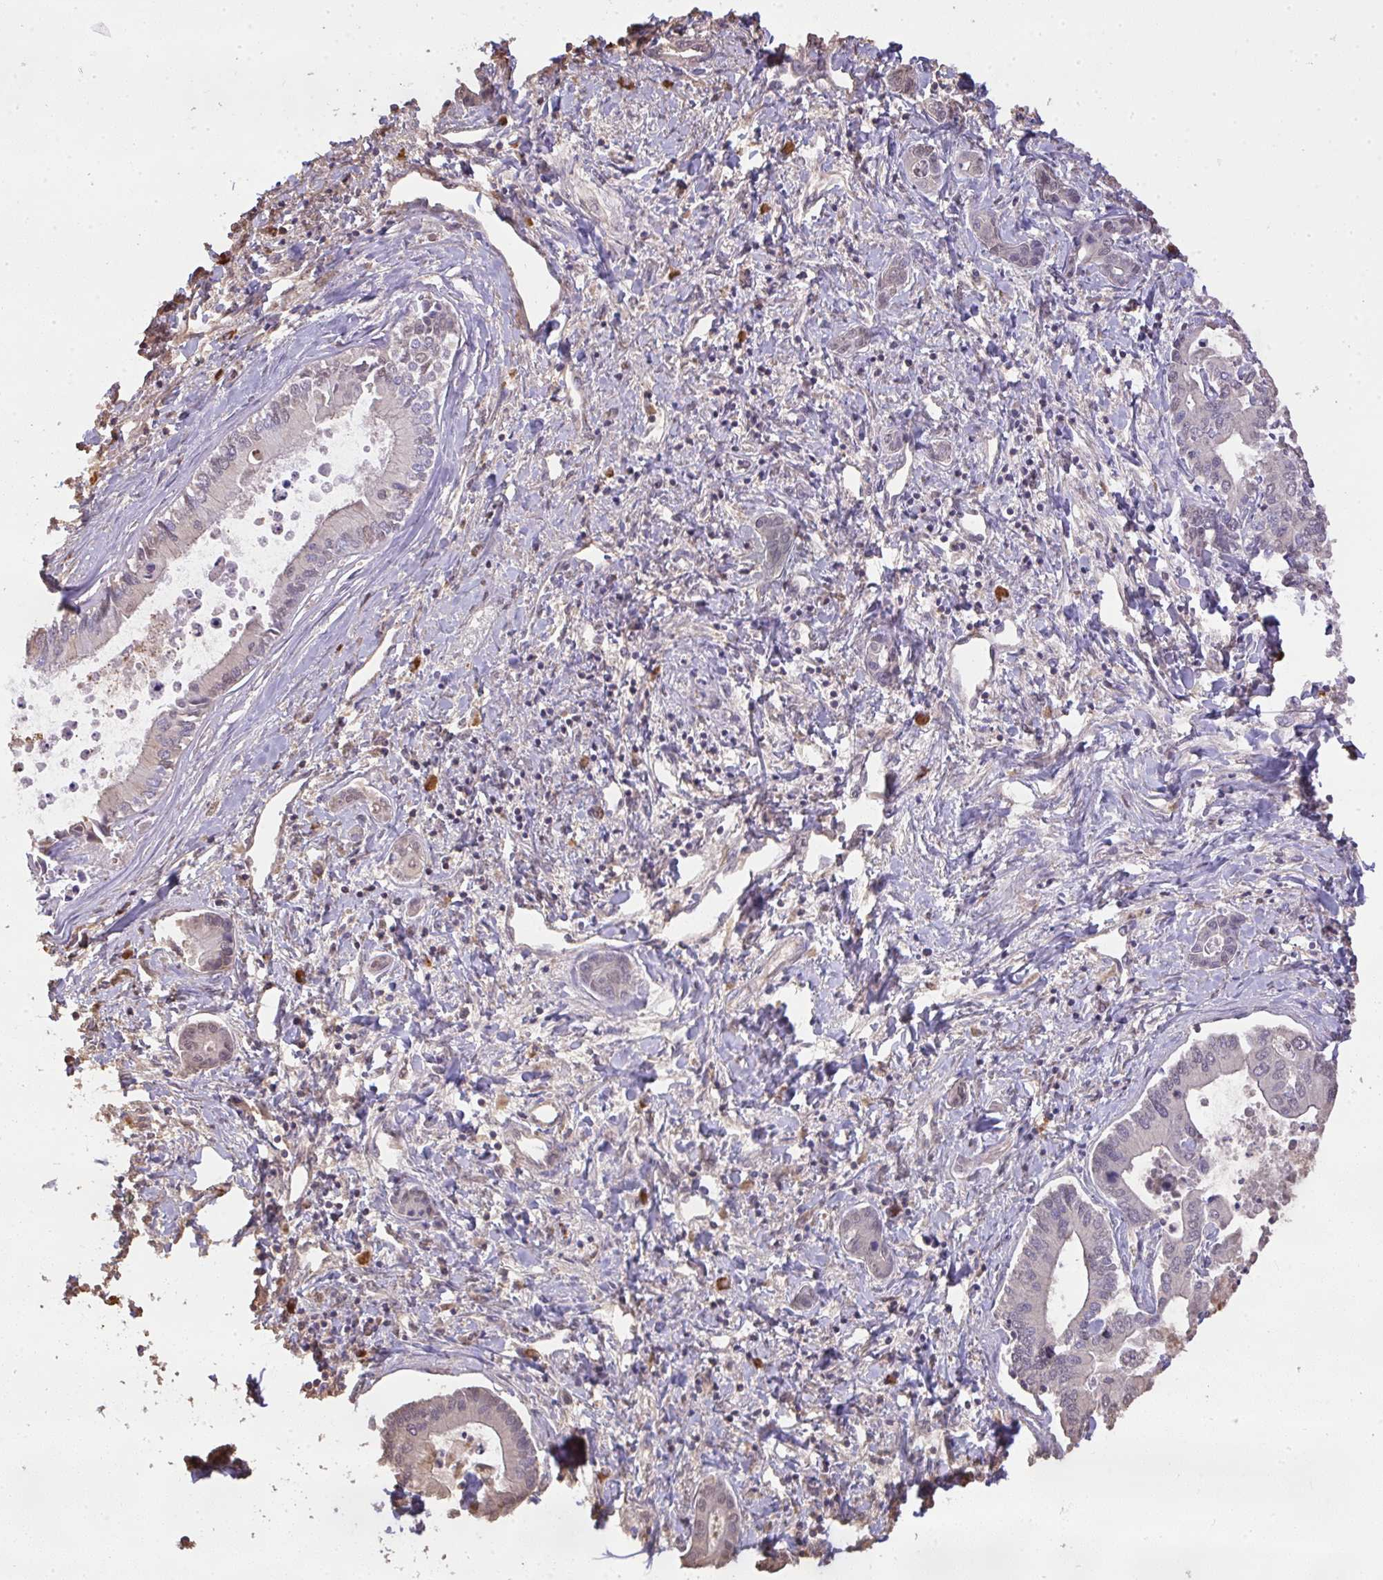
{"staining": {"intensity": "negative", "quantity": "none", "location": "none"}, "tissue": "liver cancer", "cell_type": "Tumor cells", "image_type": "cancer", "snomed": [{"axis": "morphology", "description": "Cholangiocarcinoma"}, {"axis": "topography", "description": "Liver"}], "caption": "Tumor cells are negative for protein expression in human cholangiocarcinoma (liver).", "gene": "SMYD5", "patient": {"sex": "male", "age": 66}}